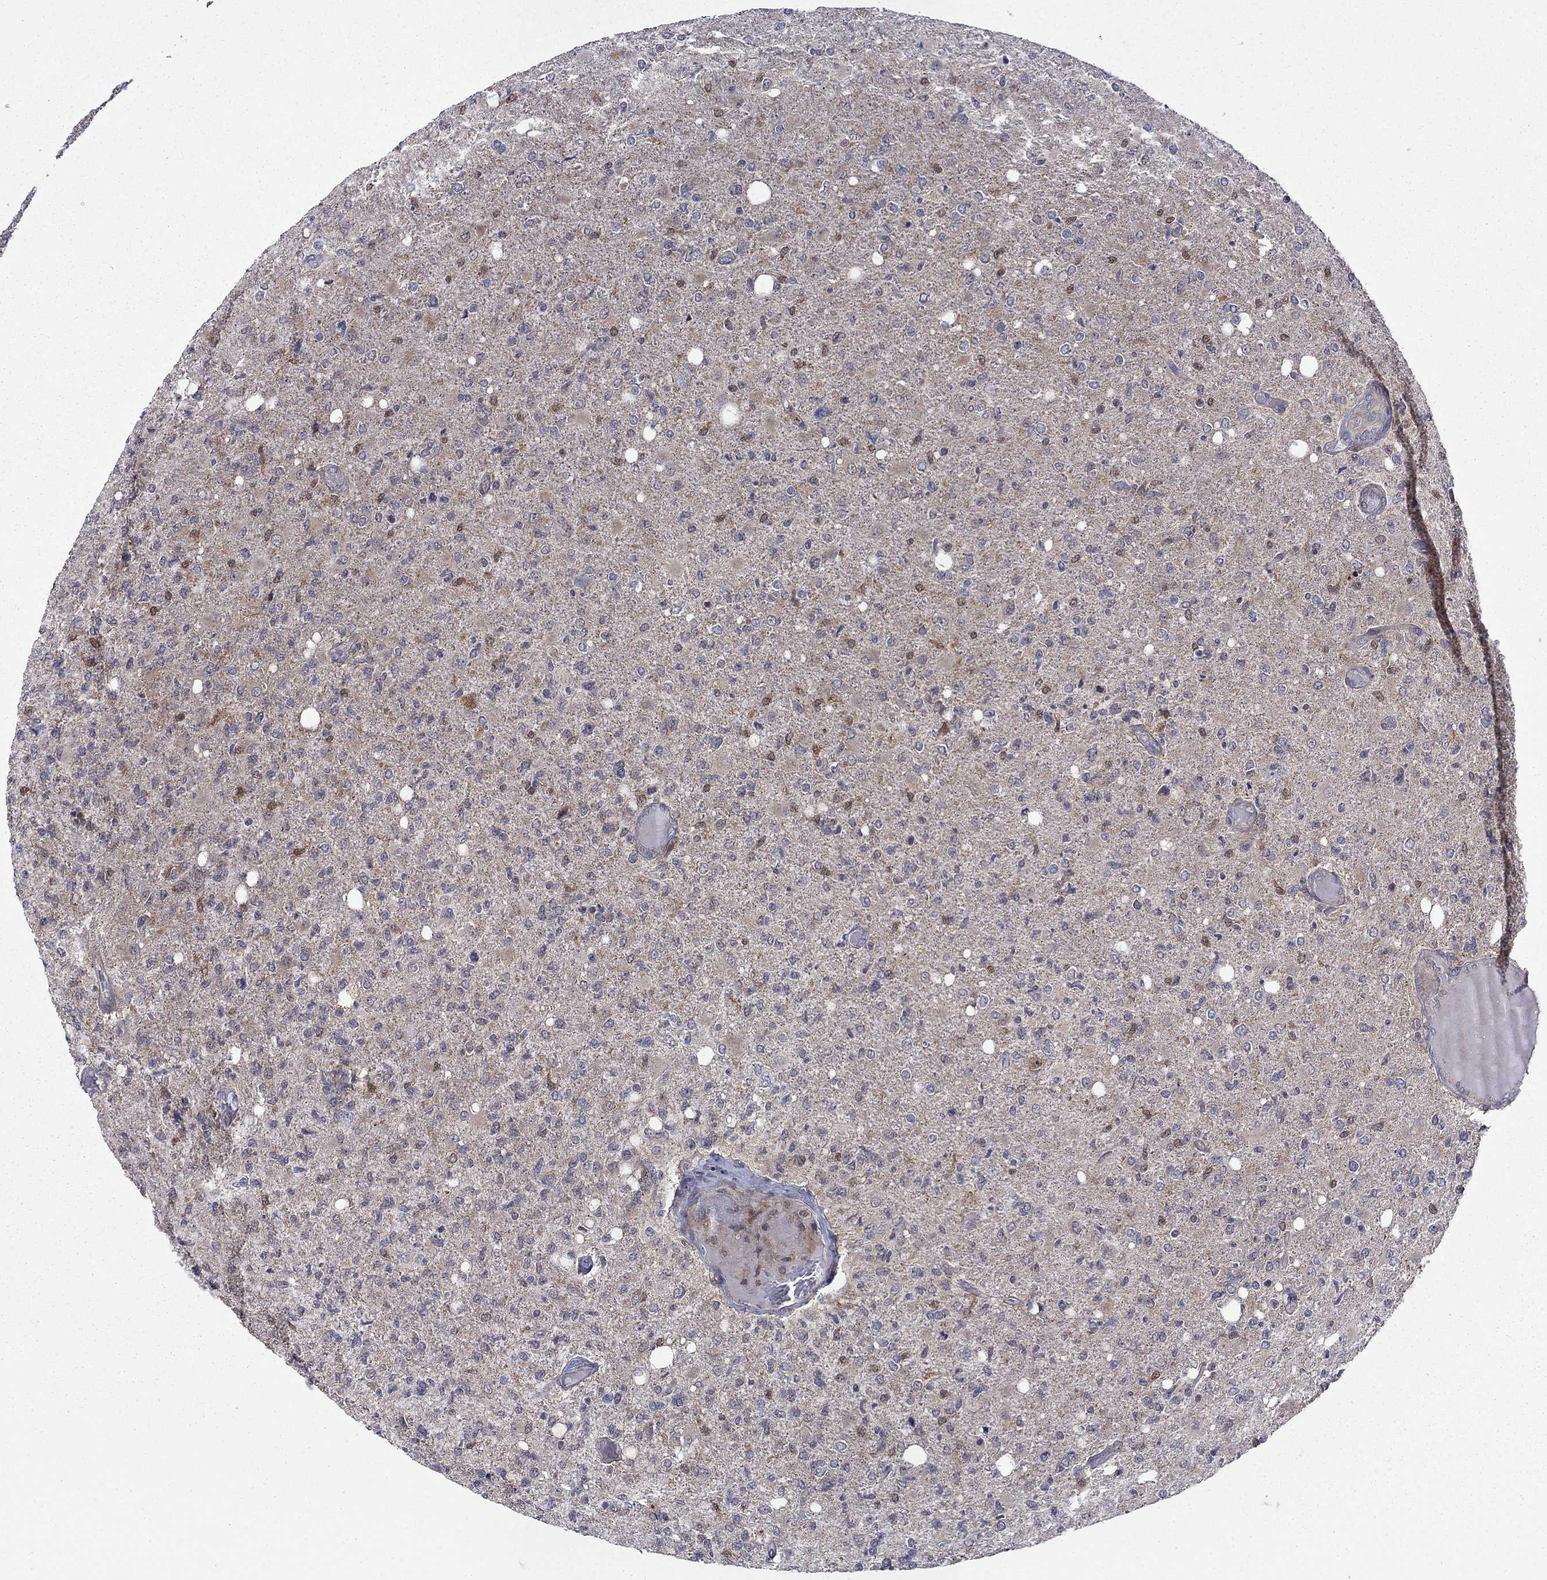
{"staining": {"intensity": "negative", "quantity": "none", "location": "none"}, "tissue": "glioma", "cell_type": "Tumor cells", "image_type": "cancer", "snomed": [{"axis": "morphology", "description": "Glioma, malignant, High grade"}, {"axis": "topography", "description": "Cerebral cortex"}], "caption": "Immunohistochemistry (IHC) micrograph of neoplastic tissue: human malignant high-grade glioma stained with DAB (3,3'-diaminobenzidine) shows no significant protein positivity in tumor cells. (Stains: DAB immunohistochemistry with hematoxylin counter stain, Microscopy: brightfield microscopy at high magnification).", "gene": "TPMT", "patient": {"sex": "male", "age": 70}}